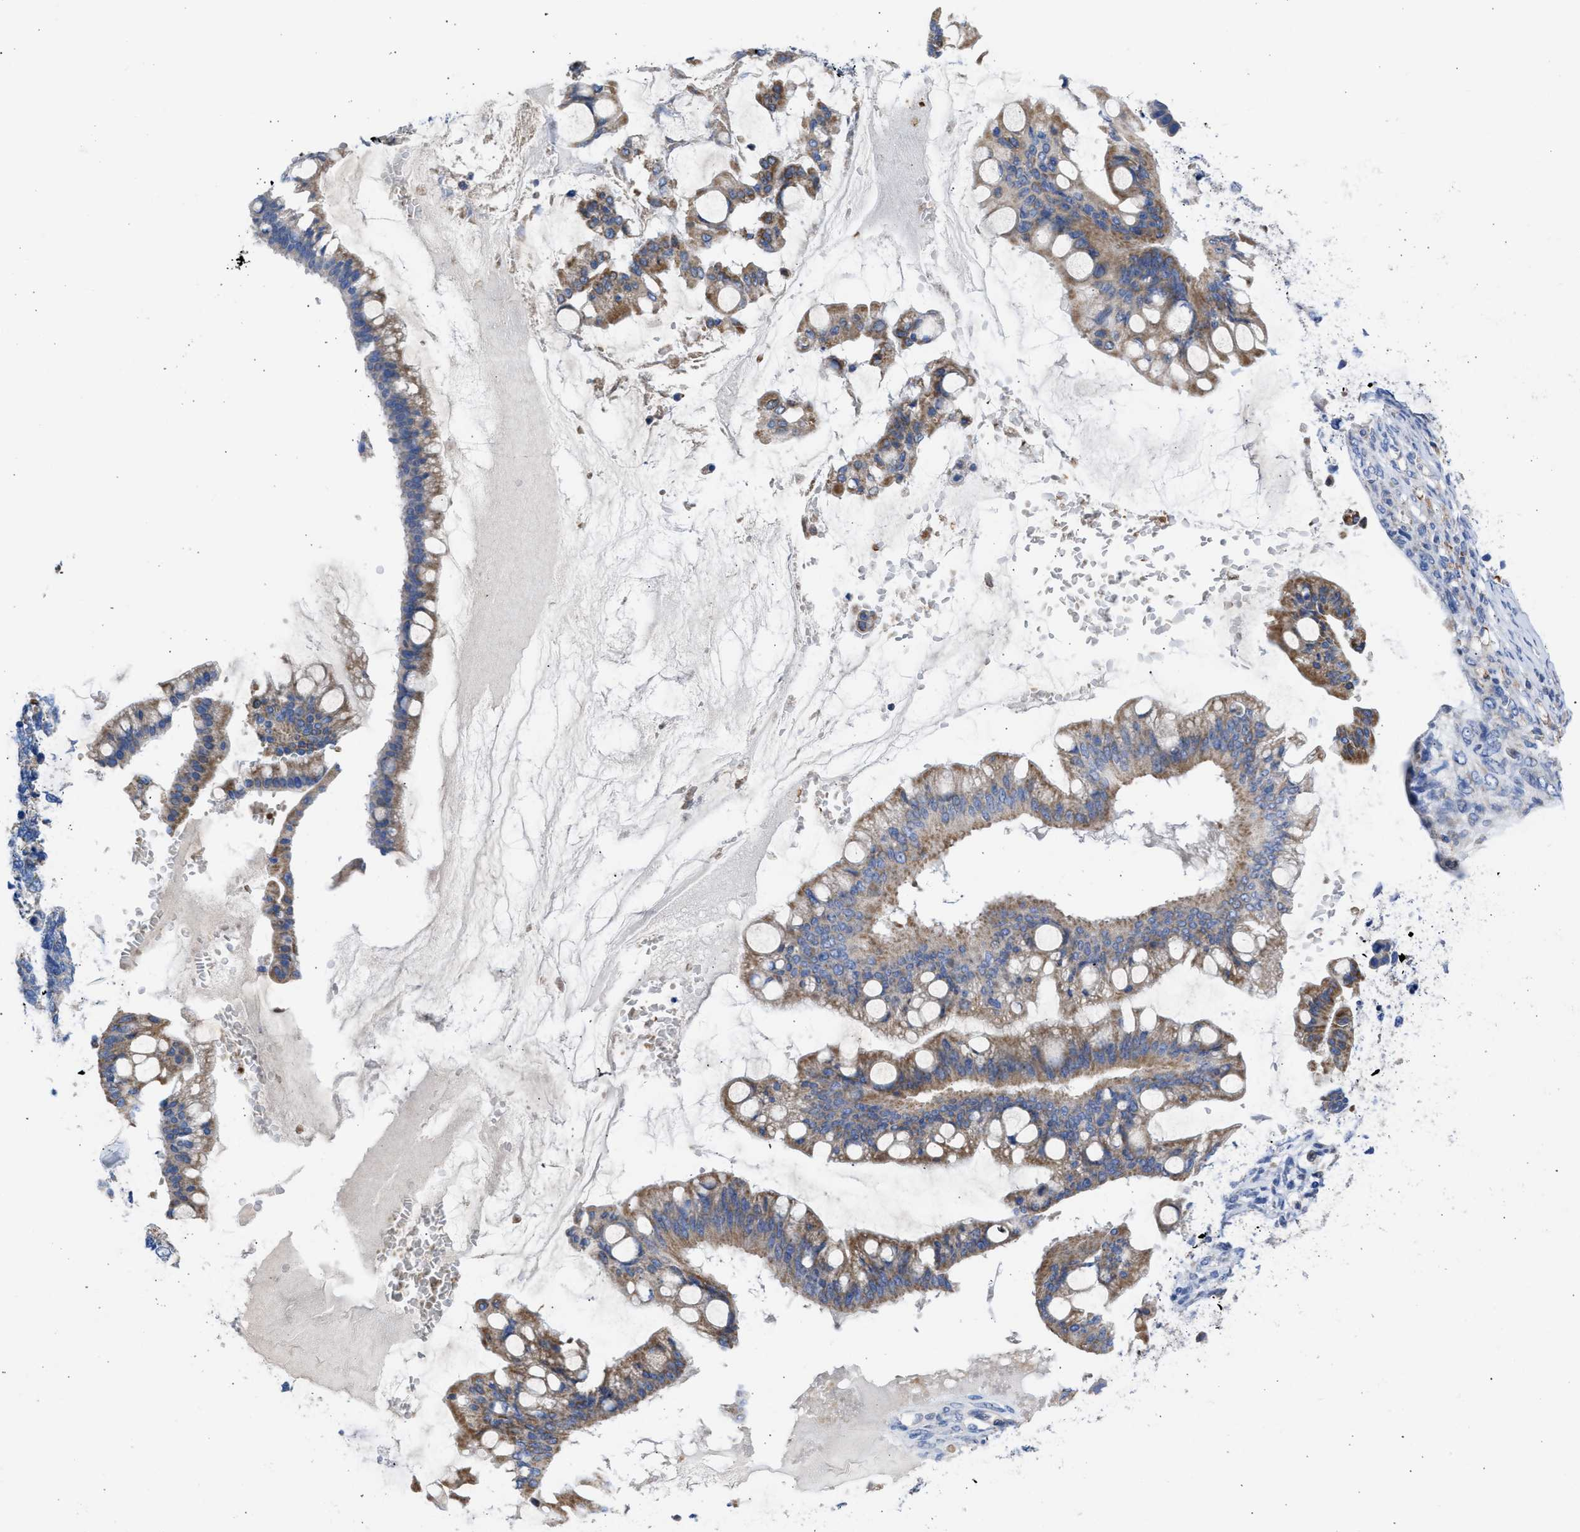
{"staining": {"intensity": "moderate", "quantity": ">75%", "location": "cytoplasmic/membranous"}, "tissue": "ovarian cancer", "cell_type": "Tumor cells", "image_type": "cancer", "snomed": [{"axis": "morphology", "description": "Cystadenocarcinoma, mucinous, NOS"}, {"axis": "topography", "description": "Ovary"}], "caption": "Immunohistochemistry (IHC) (DAB) staining of mucinous cystadenocarcinoma (ovarian) reveals moderate cytoplasmic/membranous protein positivity in approximately >75% of tumor cells. (brown staining indicates protein expression, while blue staining denotes nuclei).", "gene": "BTG3", "patient": {"sex": "female", "age": 73}}